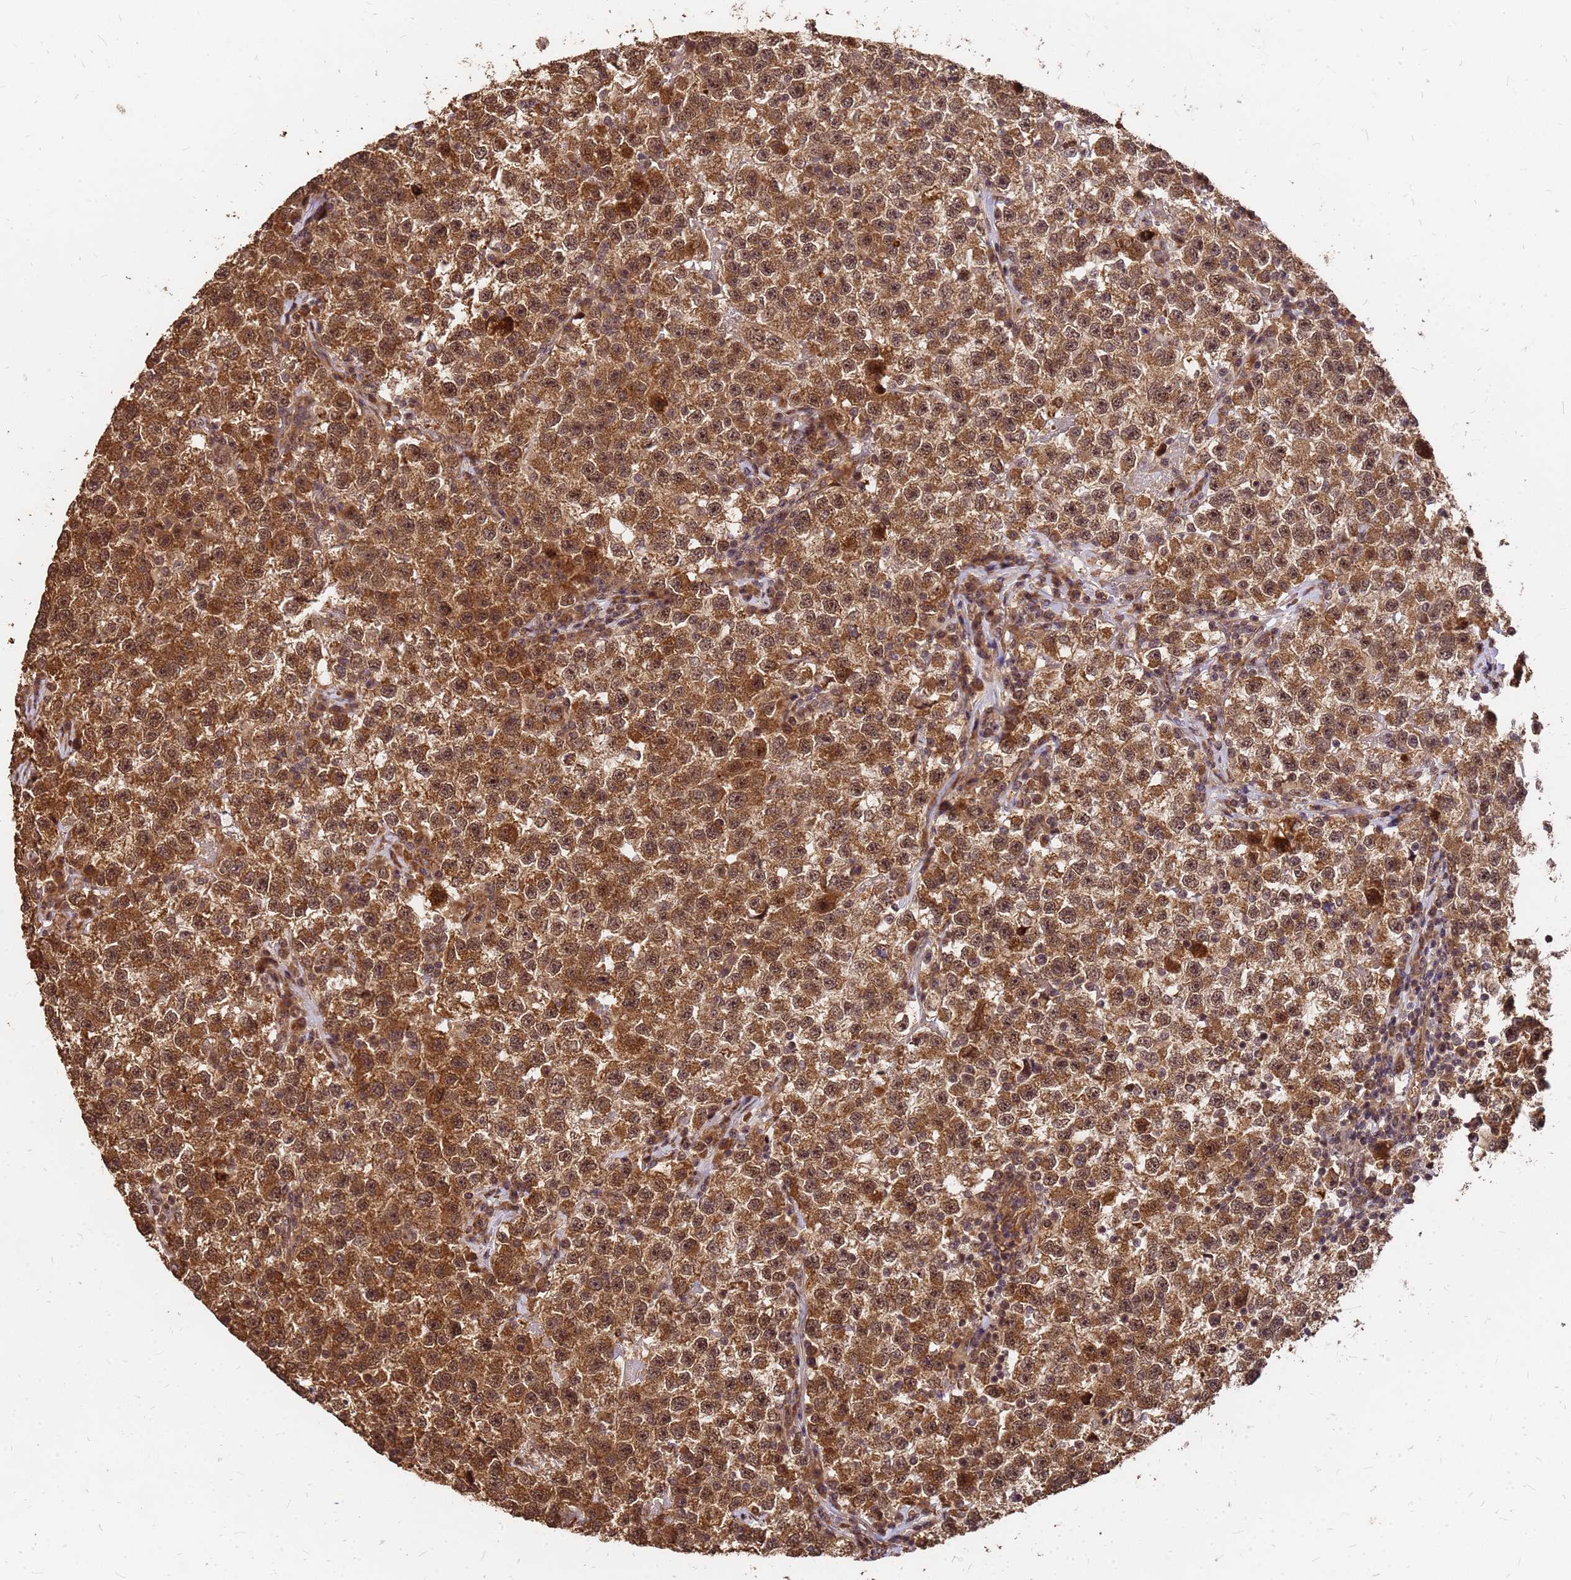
{"staining": {"intensity": "strong", "quantity": ">75%", "location": "cytoplasmic/membranous,nuclear"}, "tissue": "testis cancer", "cell_type": "Tumor cells", "image_type": "cancer", "snomed": [{"axis": "morphology", "description": "Seminoma, NOS"}, {"axis": "topography", "description": "Testis"}], "caption": "The photomicrograph shows immunohistochemical staining of testis cancer (seminoma). There is strong cytoplasmic/membranous and nuclear staining is appreciated in approximately >75% of tumor cells. Nuclei are stained in blue.", "gene": "GPATCH8", "patient": {"sex": "male", "age": 22}}